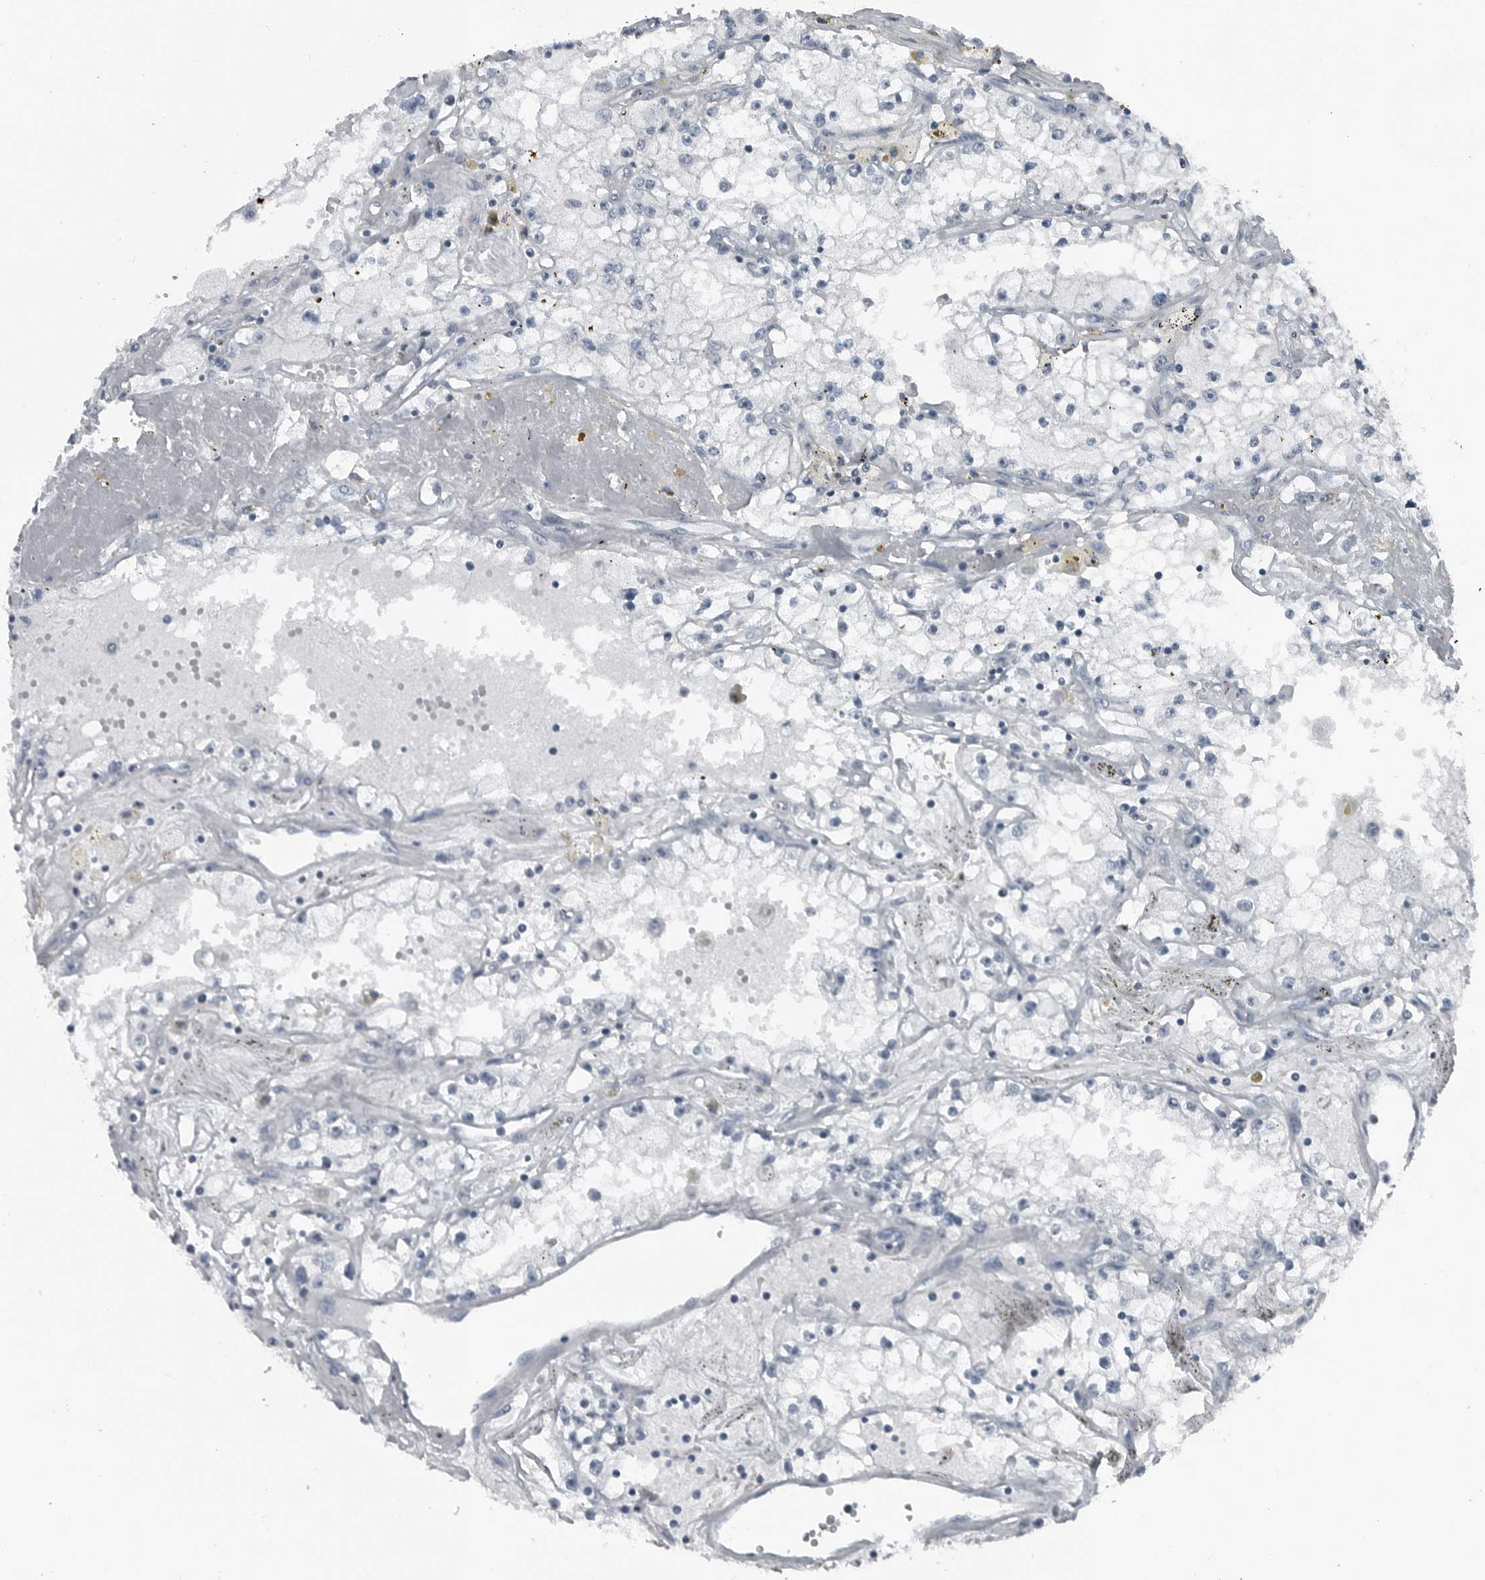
{"staining": {"intensity": "negative", "quantity": "none", "location": "none"}, "tissue": "renal cancer", "cell_type": "Tumor cells", "image_type": "cancer", "snomed": [{"axis": "morphology", "description": "Adenocarcinoma, NOS"}, {"axis": "topography", "description": "Kidney"}], "caption": "Tumor cells are negative for protein expression in human renal cancer (adenocarcinoma). (DAB immunohistochemistry with hematoxylin counter stain).", "gene": "DNAAF11", "patient": {"sex": "male", "age": 56}}